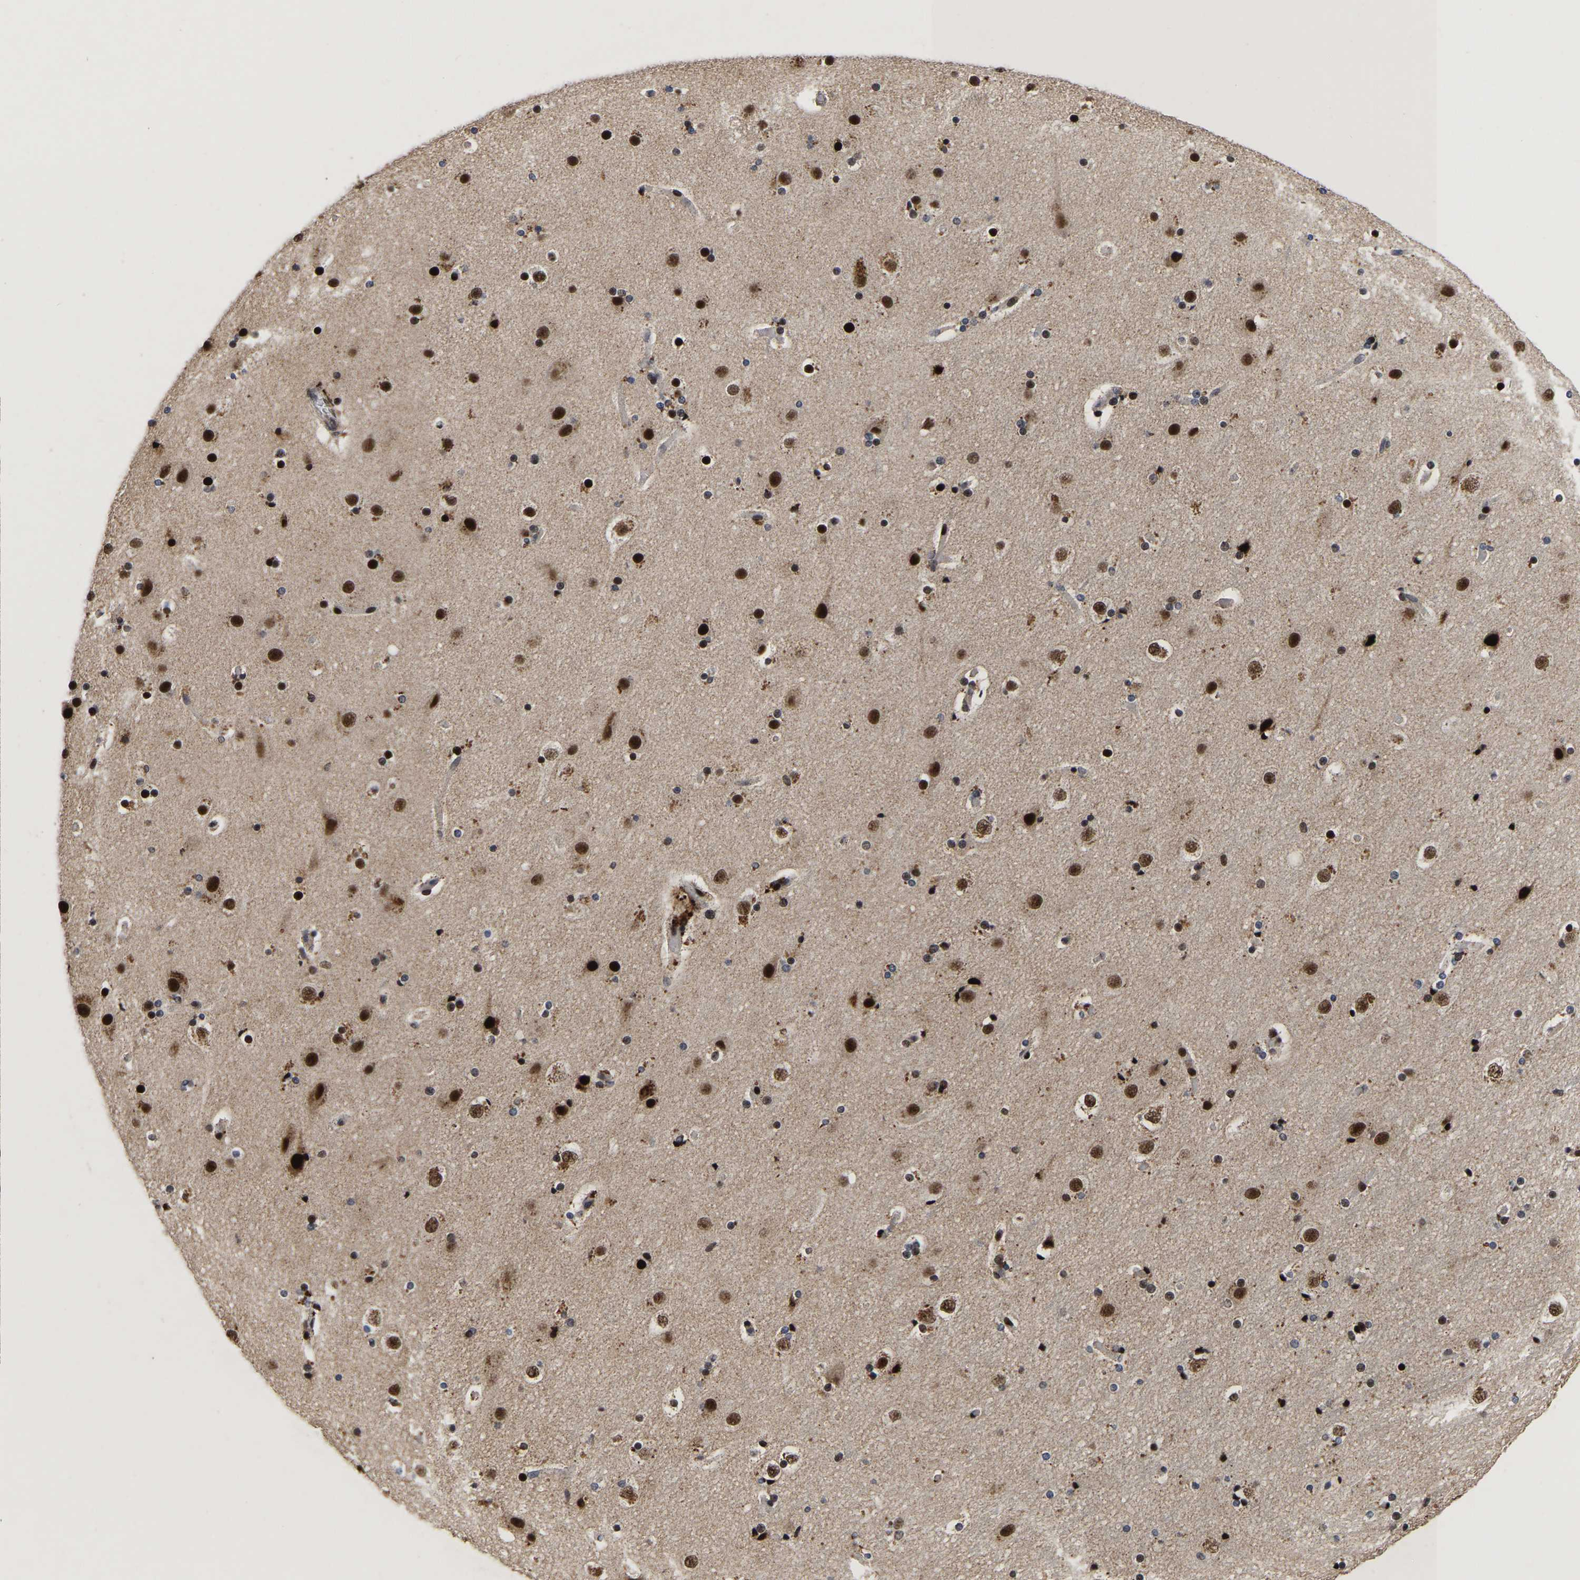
{"staining": {"intensity": "moderate", "quantity": ">75%", "location": "cytoplasmic/membranous,nuclear"}, "tissue": "cerebral cortex", "cell_type": "Endothelial cells", "image_type": "normal", "snomed": [{"axis": "morphology", "description": "Normal tissue, NOS"}, {"axis": "topography", "description": "Cerebral cortex"}], "caption": "This micrograph demonstrates IHC staining of benign human cerebral cortex, with medium moderate cytoplasmic/membranous,nuclear expression in about >75% of endothelial cells.", "gene": "JUNB", "patient": {"sex": "male", "age": 57}}